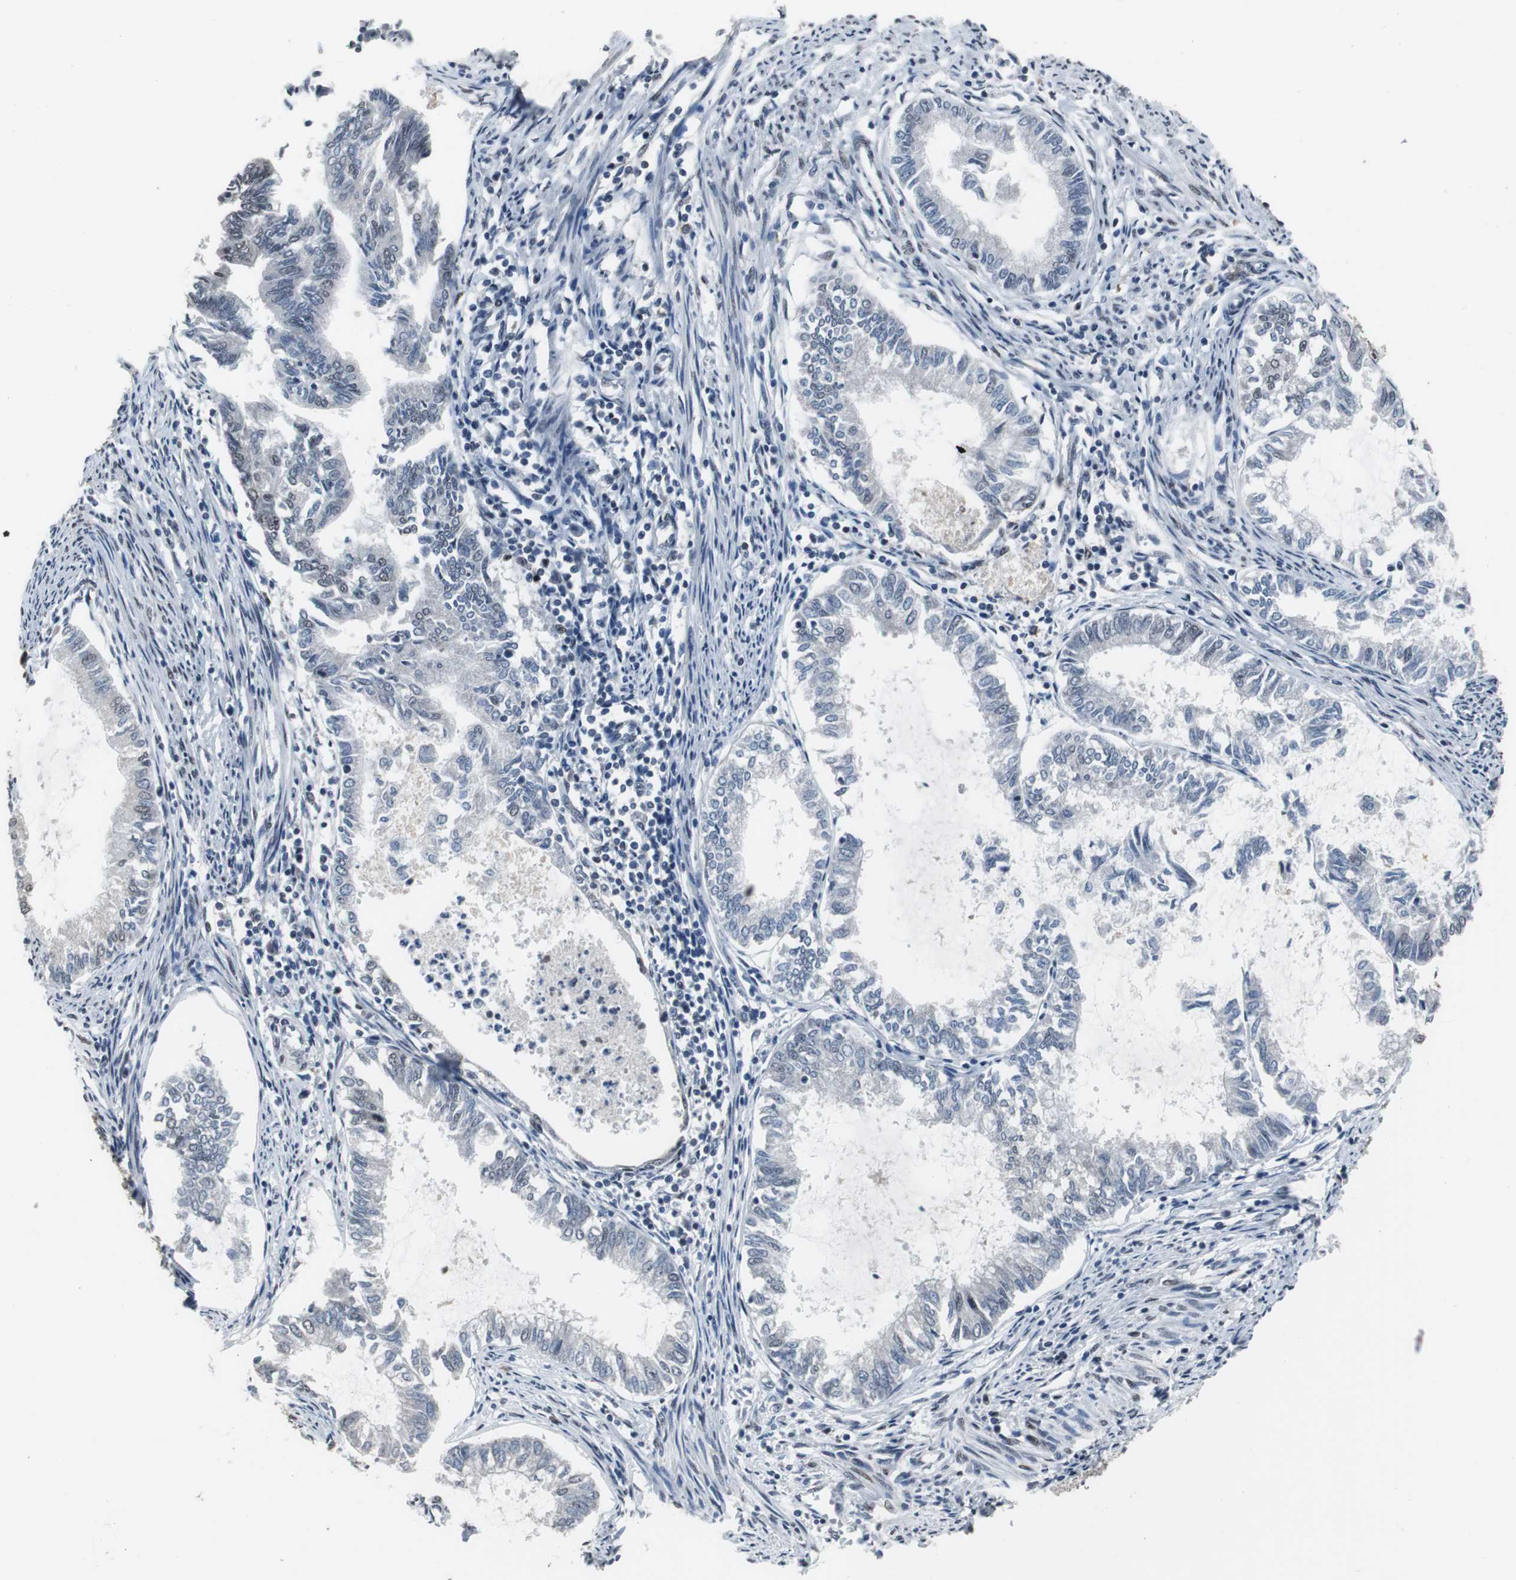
{"staining": {"intensity": "weak", "quantity": "<25%", "location": "nuclear"}, "tissue": "endometrial cancer", "cell_type": "Tumor cells", "image_type": "cancer", "snomed": [{"axis": "morphology", "description": "Adenocarcinoma, NOS"}, {"axis": "topography", "description": "Endometrium"}], "caption": "Micrograph shows no protein positivity in tumor cells of adenocarcinoma (endometrial) tissue.", "gene": "FOXP4", "patient": {"sex": "female", "age": 86}}